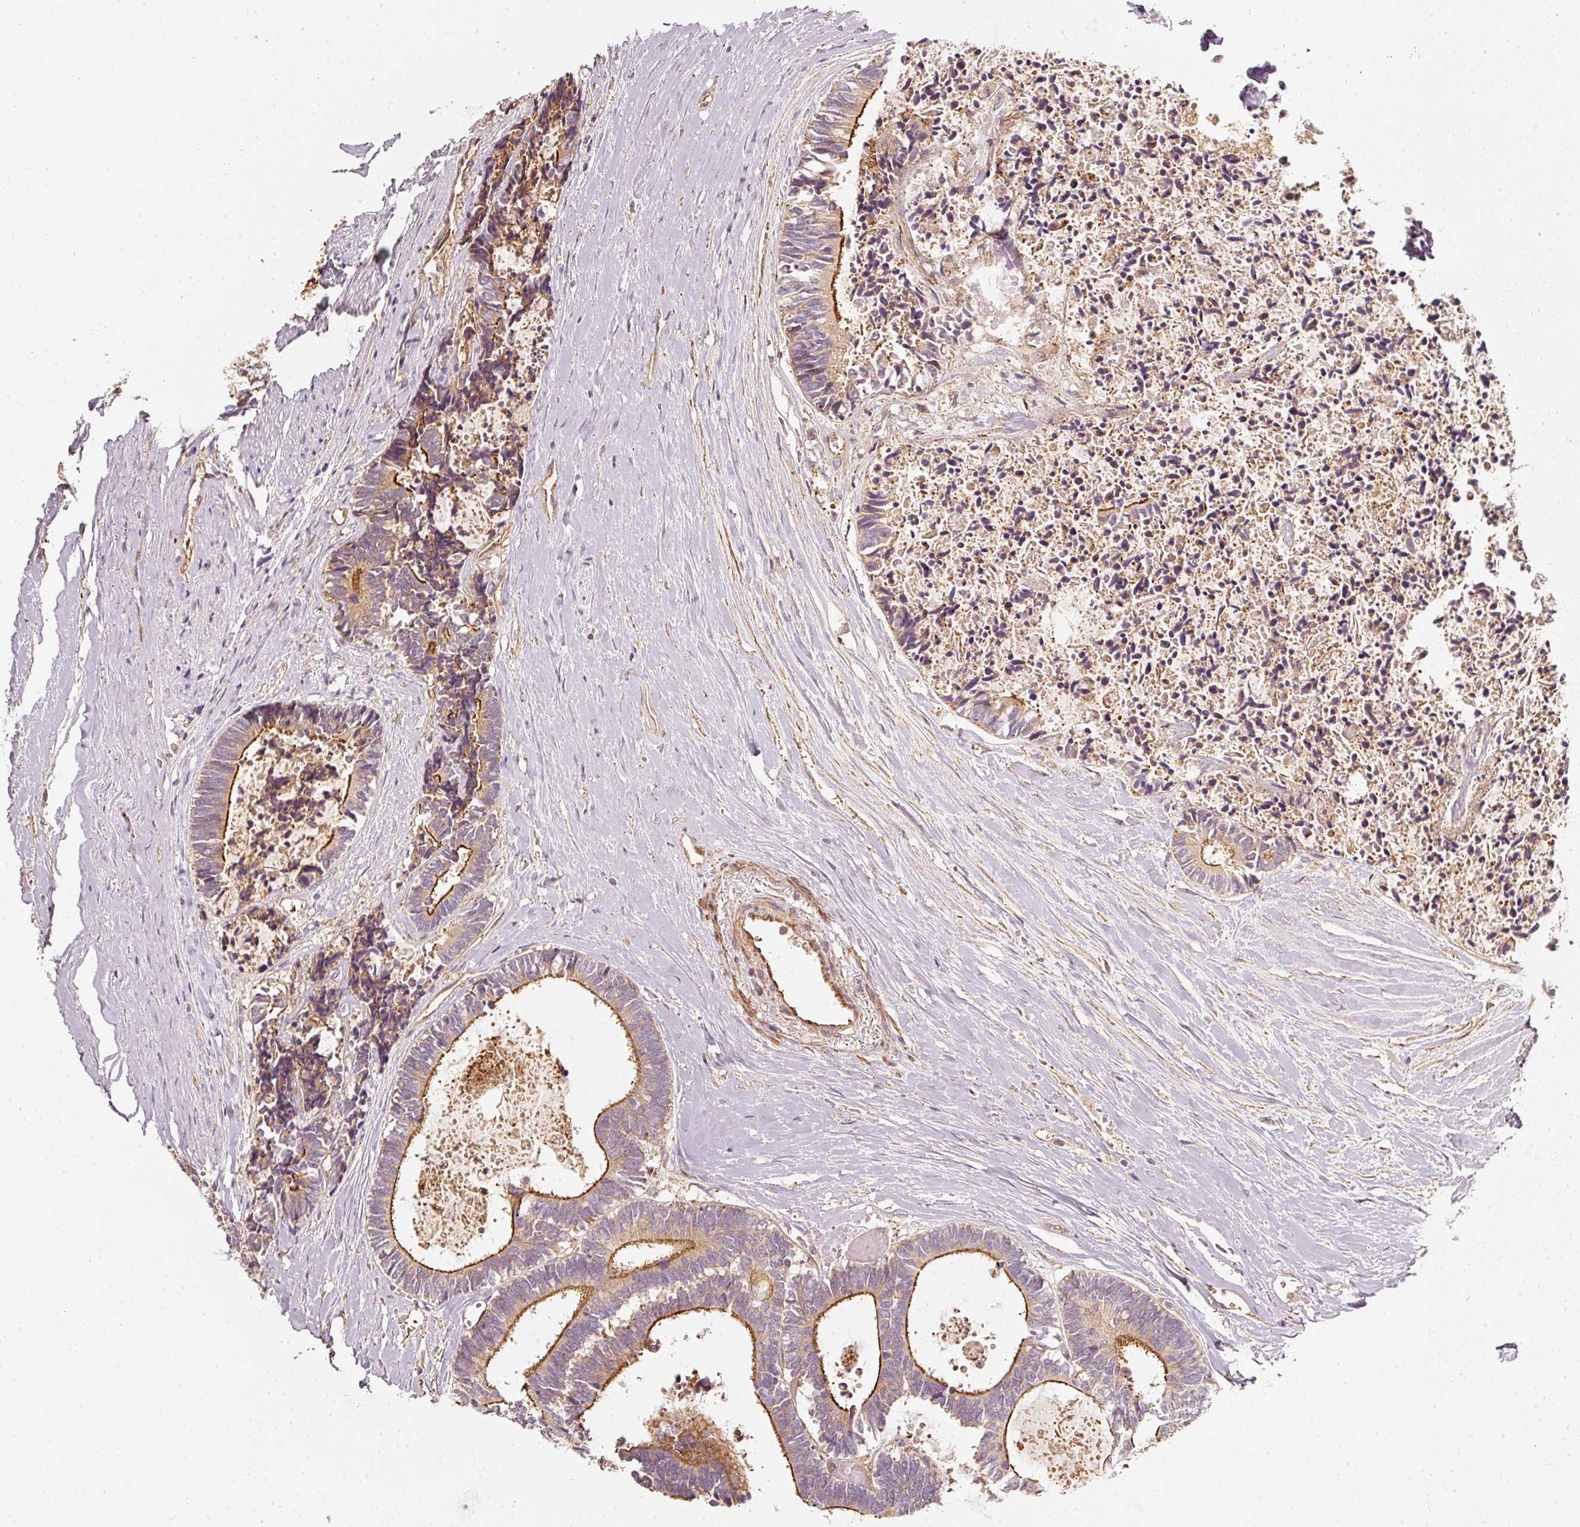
{"staining": {"intensity": "moderate", "quantity": "25%-75%", "location": "cytoplasmic/membranous"}, "tissue": "colorectal cancer", "cell_type": "Tumor cells", "image_type": "cancer", "snomed": [{"axis": "morphology", "description": "Adenocarcinoma, NOS"}, {"axis": "topography", "description": "Colon"}, {"axis": "topography", "description": "Rectum"}], "caption": "Immunohistochemistry (IHC) staining of colorectal cancer (adenocarcinoma), which demonstrates medium levels of moderate cytoplasmic/membranous positivity in about 25%-75% of tumor cells indicating moderate cytoplasmic/membranous protein staining. The staining was performed using DAB (brown) for protein detection and nuclei were counterstained in hematoxylin (blue).", "gene": "CEP95", "patient": {"sex": "male", "age": 57}}